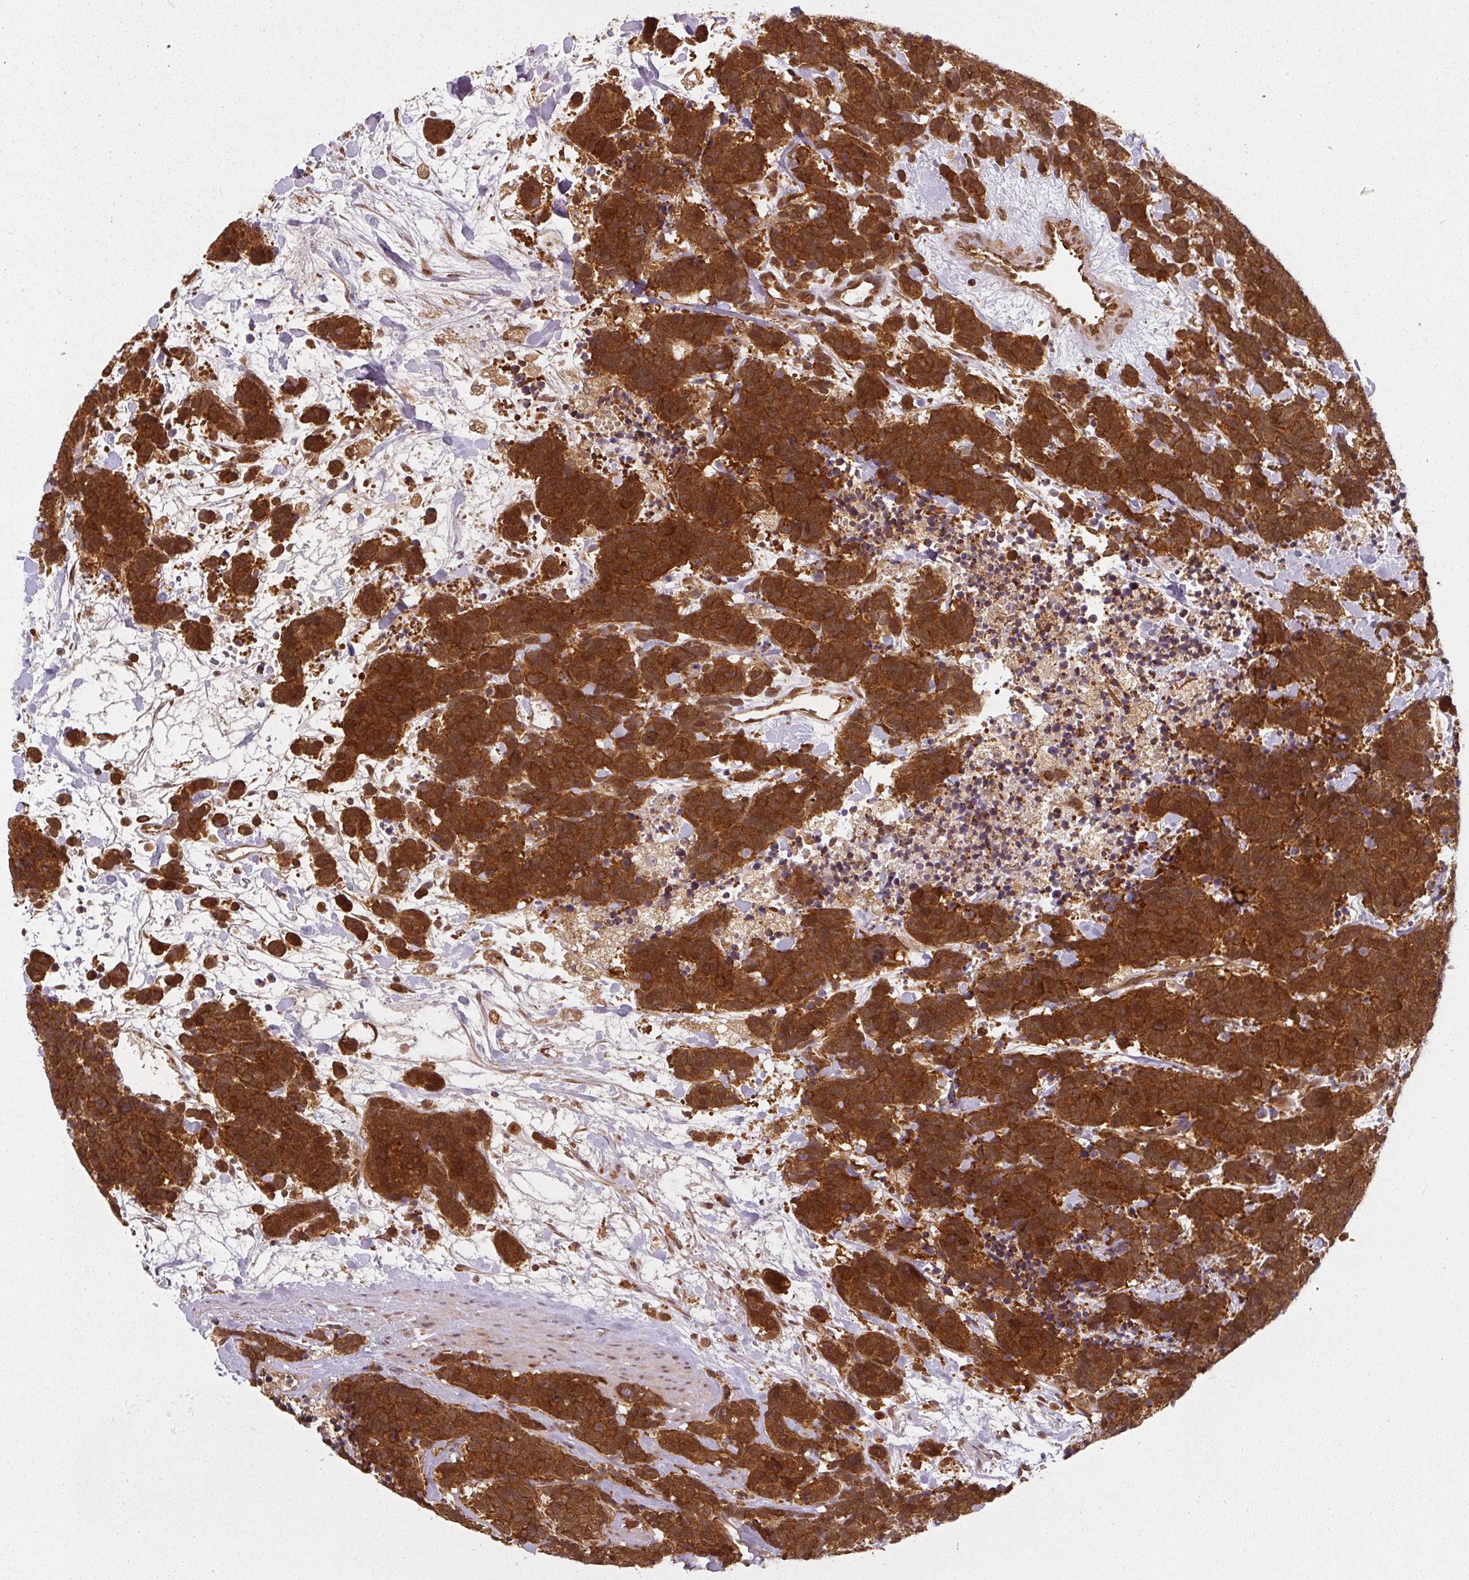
{"staining": {"intensity": "strong", "quantity": ">75%", "location": "cytoplasmic/membranous"}, "tissue": "carcinoid", "cell_type": "Tumor cells", "image_type": "cancer", "snomed": [{"axis": "morphology", "description": "Carcinoma, NOS"}, {"axis": "morphology", "description": "Carcinoid, malignant, NOS"}, {"axis": "topography", "description": "Prostate"}], "caption": "The immunohistochemical stain highlights strong cytoplasmic/membranous expression in tumor cells of carcinoid (malignant) tissue. Immunohistochemistry (ihc) stains the protein in brown and the nuclei are stained blue.", "gene": "PPP6R3", "patient": {"sex": "male", "age": 57}}